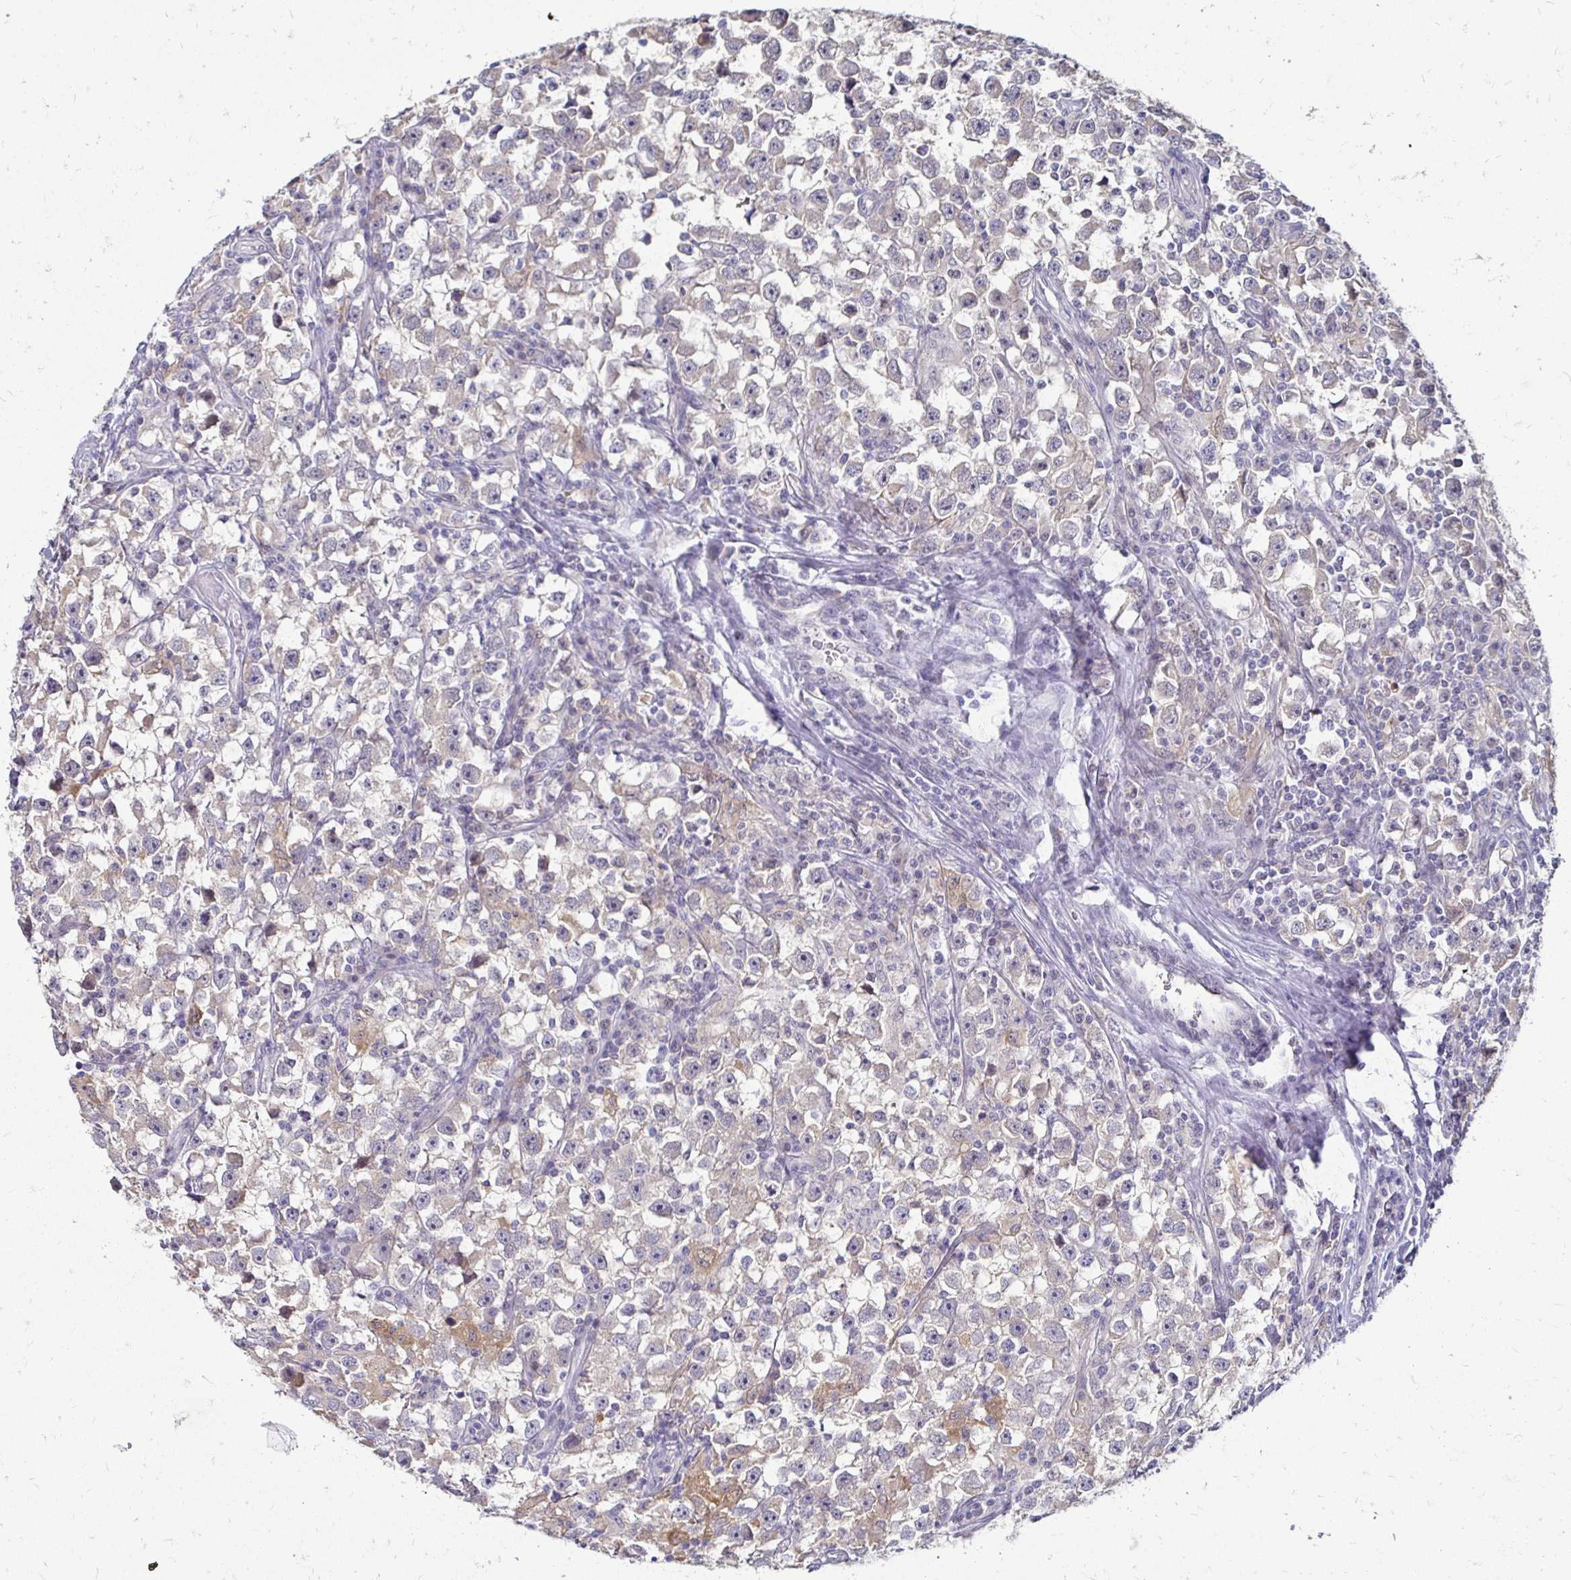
{"staining": {"intensity": "negative", "quantity": "none", "location": "none"}, "tissue": "testis cancer", "cell_type": "Tumor cells", "image_type": "cancer", "snomed": [{"axis": "morphology", "description": "Seminoma, NOS"}, {"axis": "topography", "description": "Testis"}], "caption": "Immunohistochemistry histopathology image of neoplastic tissue: human testis cancer stained with DAB demonstrates no significant protein positivity in tumor cells.", "gene": "PADI2", "patient": {"sex": "male", "age": 33}}